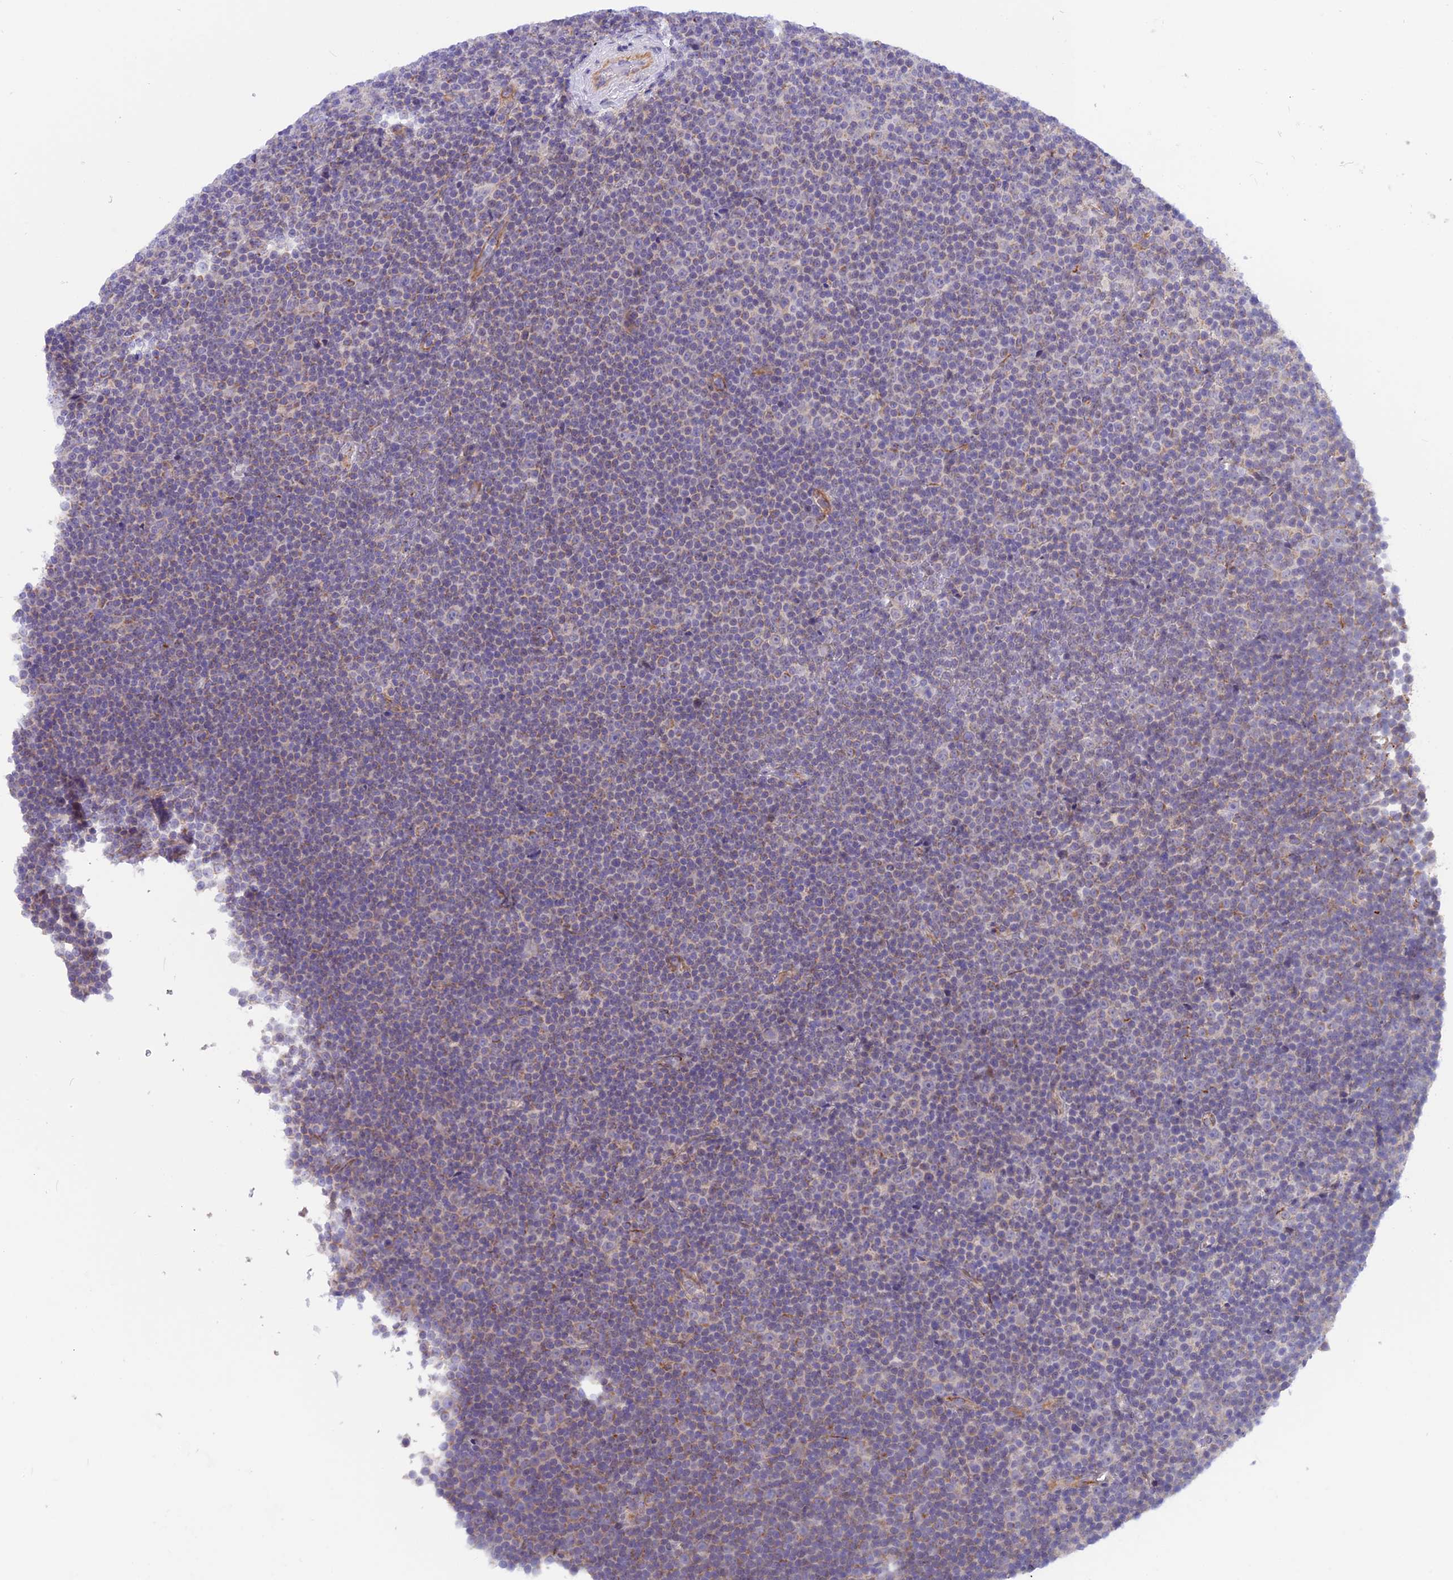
{"staining": {"intensity": "weak", "quantity": "25%-75%", "location": "cytoplasmic/membranous"}, "tissue": "lymphoma", "cell_type": "Tumor cells", "image_type": "cancer", "snomed": [{"axis": "morphology", "description": "Malignant lymphoma, non-Hodgkin's type, Low grade"}, {"axis": "topography", "description": "Lymph node"}], "caption": "Protein expression analysis of human lymphoma reveals weak cytoplasmic/membranous expression in approximately 25%-75% of tumor cells.", "gene": "PLAC9", "patient": {"sex": "female", "age": 67}}